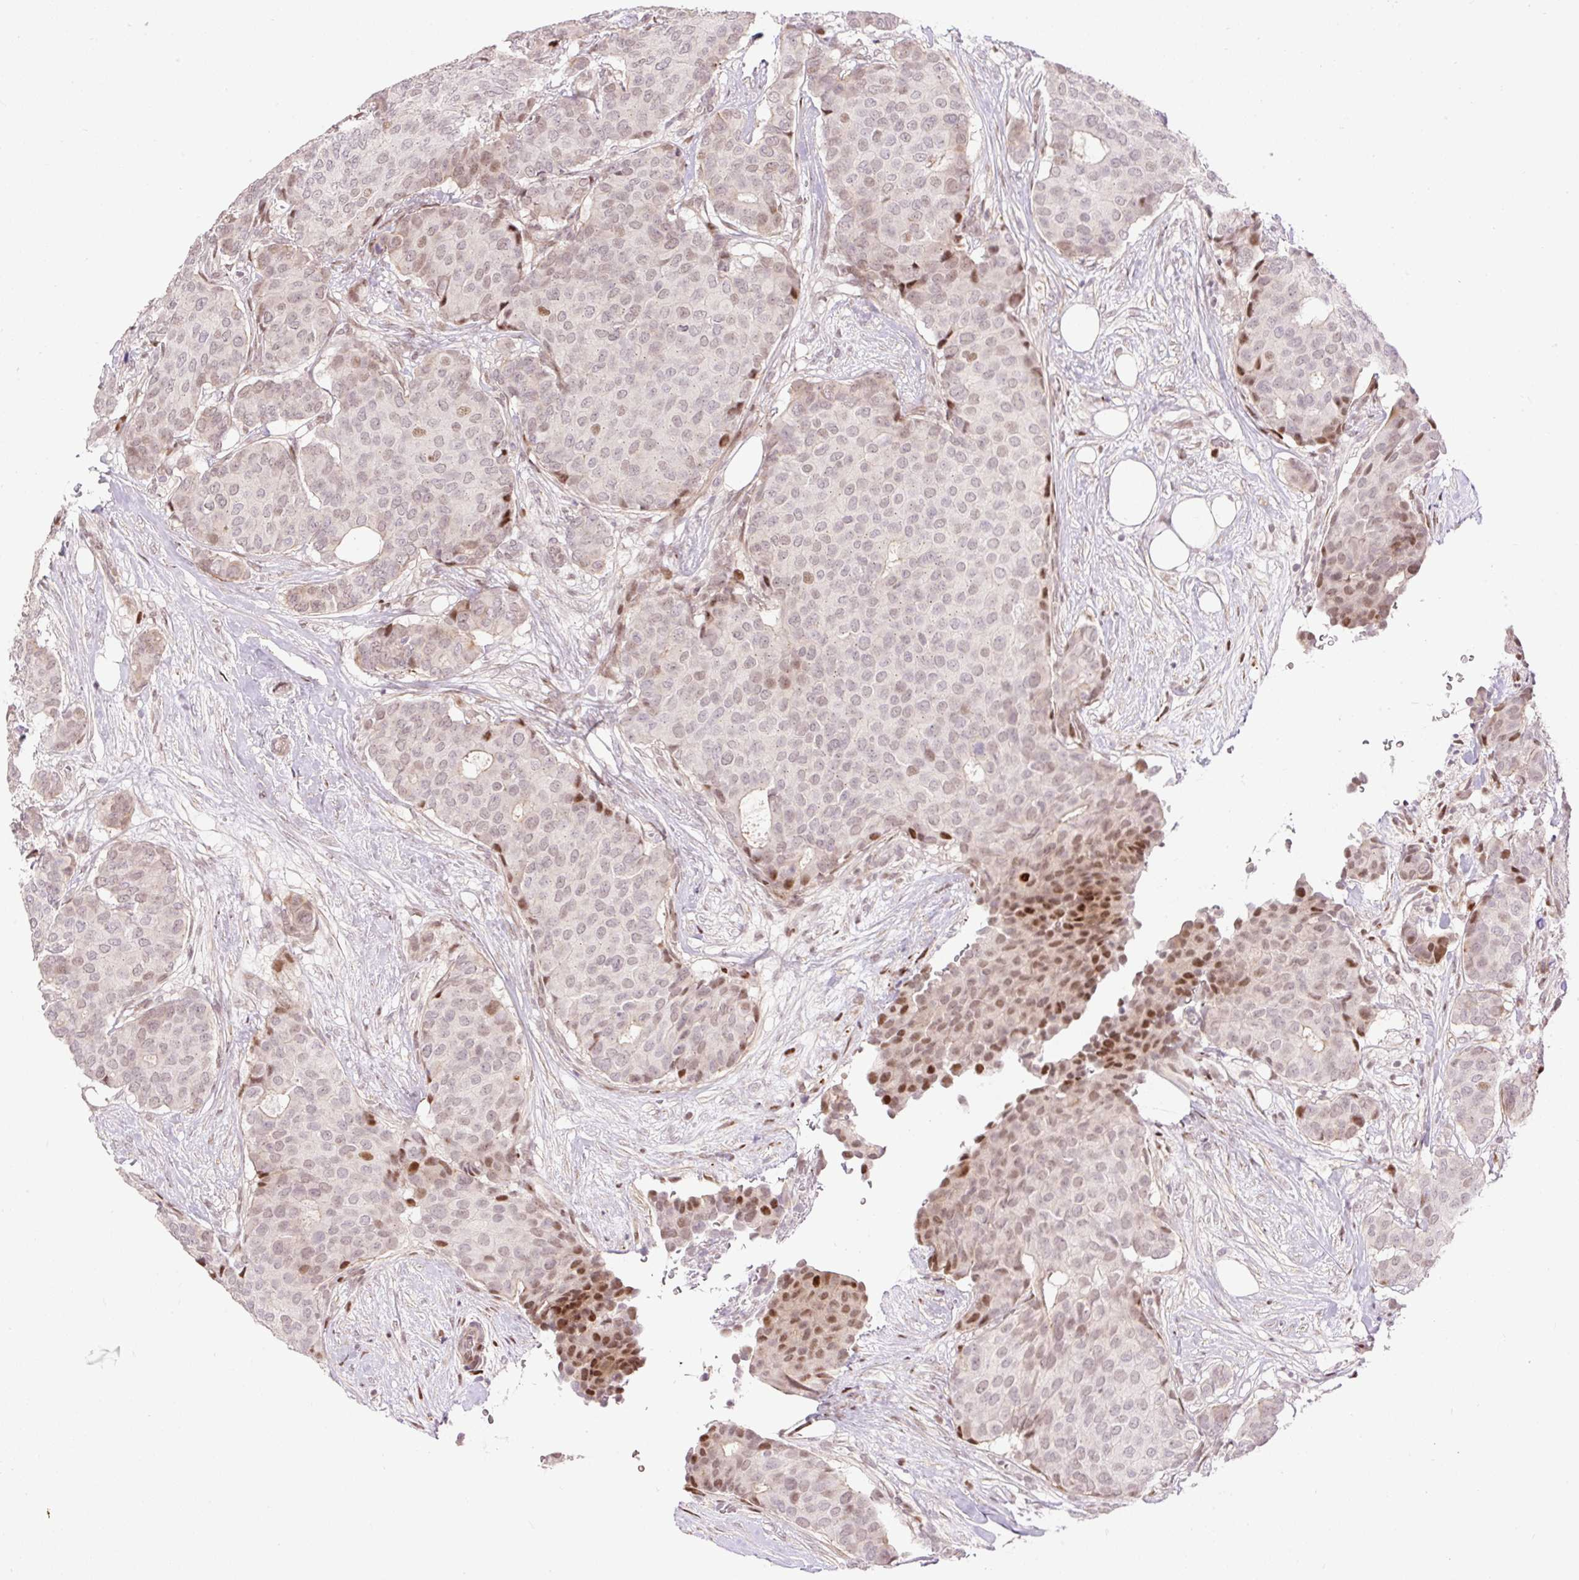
{"staining": {"intensity": "strong", "quantity": "<25%", "location": "nuclear"}, "tissue": "breast cancer", "cell_type": "Tumor cells", "image_type": "cancer", "snomed": [{"axis": "morphology", "description": "Duct carcinoma"}, {"axis": "topography", "description": "Breast"}], "caption": "Brown immunohistochemical staining in human breast cancer (invasive ductal carcinoma) exhibits strong nuclear expression in about <25% of tumor cells.", "gene": "RIPPLY3", "patient": {"sex": "female", "age": 75}}